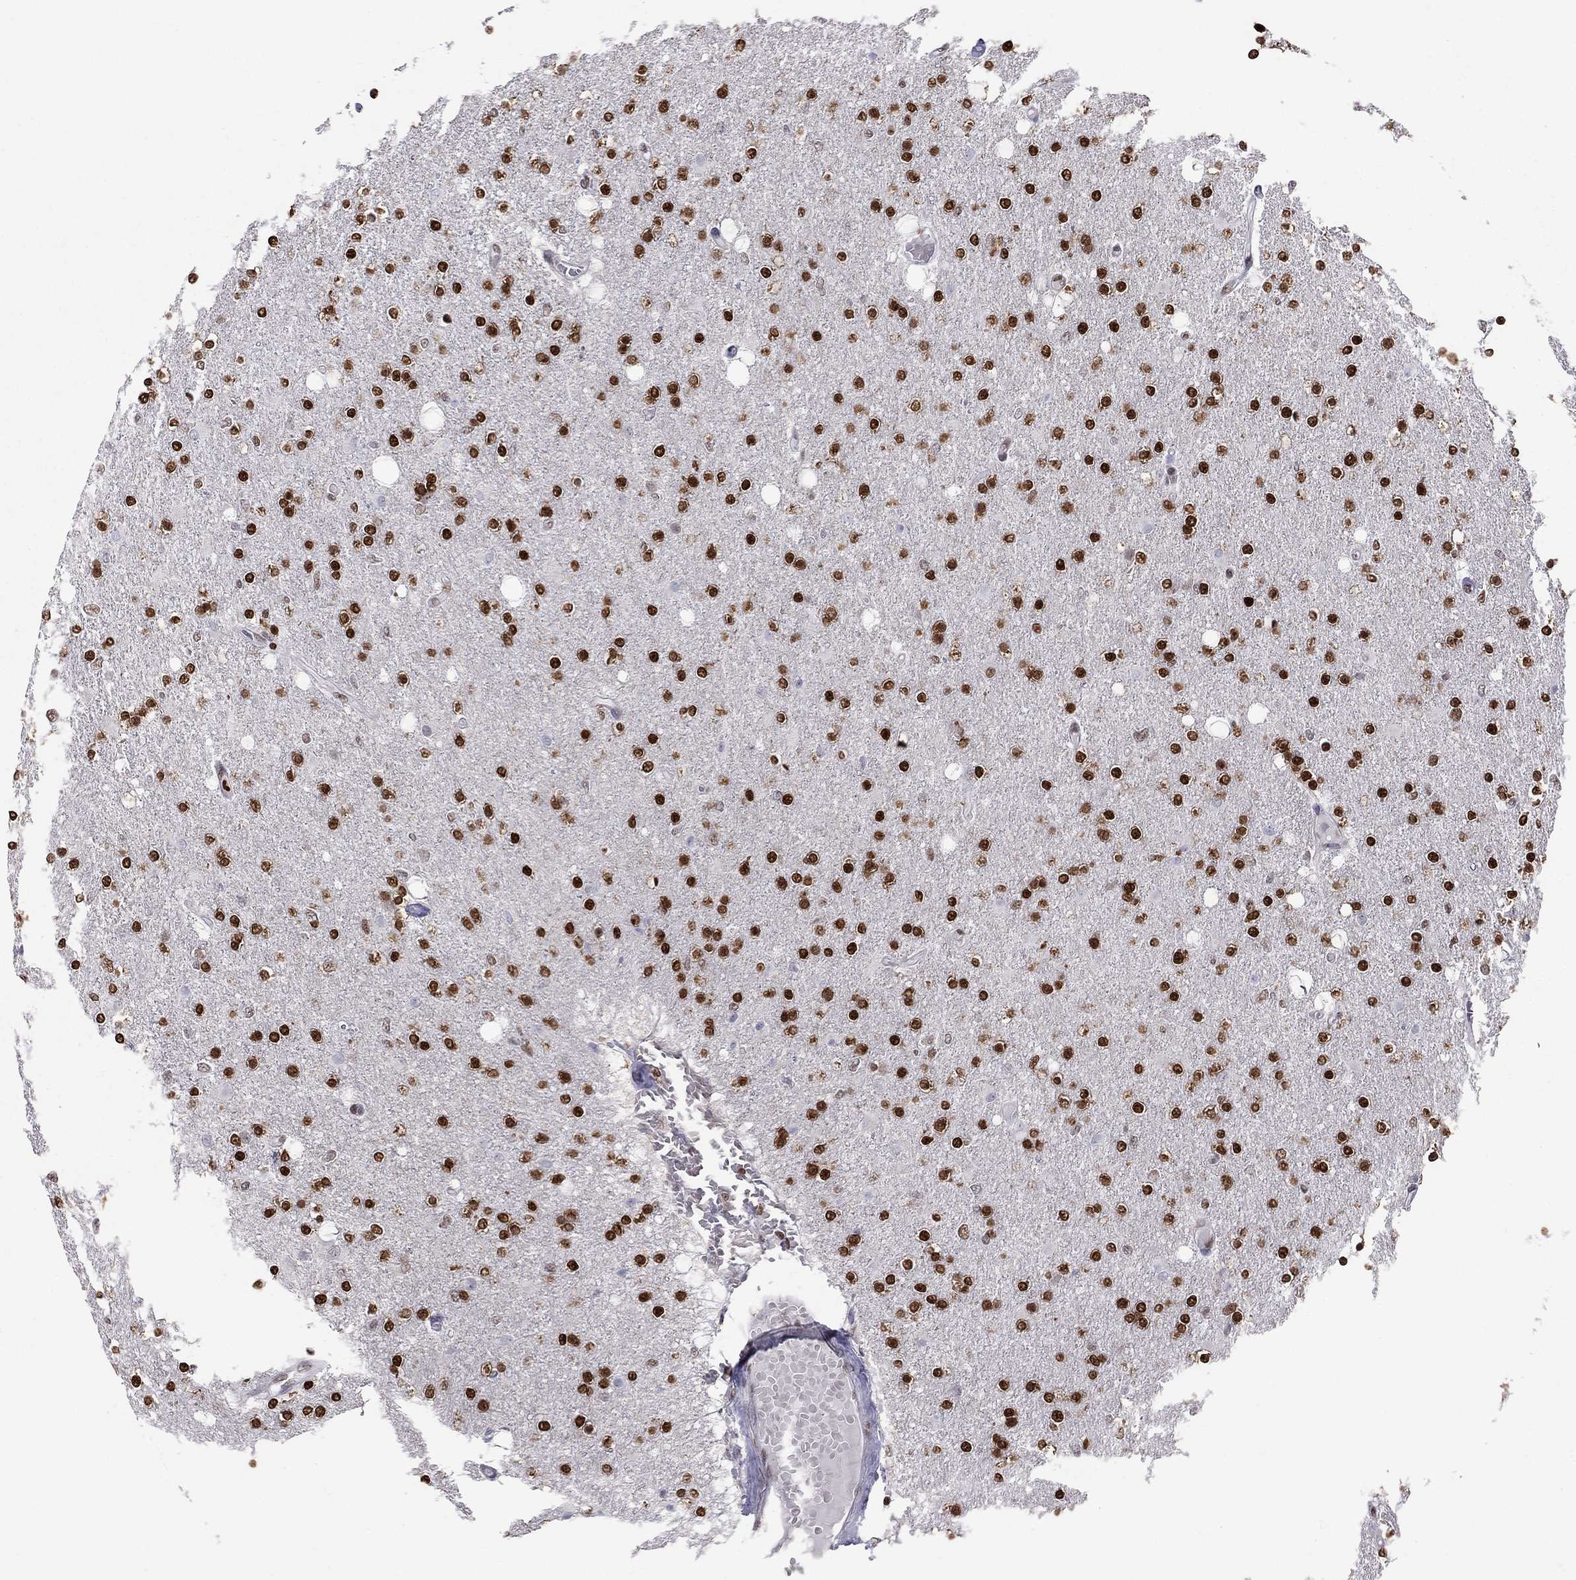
{"staining": {"intensity": "strong", "quantity": ">75%", "location": "nuclear"}, "tissue": "glioma", "cell_type": "Tumor cells", "image_type": "cancer", "snomed": [{"axis": "morphology", "description": "Glioma, malignant, High grade"}, {"axis": "topography", "description": "Cerebral cortex"}], "caption": "Glioma stained with a brown dye exhibits strong nuclear positive expression in approximately >75% of tumor cells.", "gene": "PCGF3", "patient": {"sex": "male", "age": 70}}